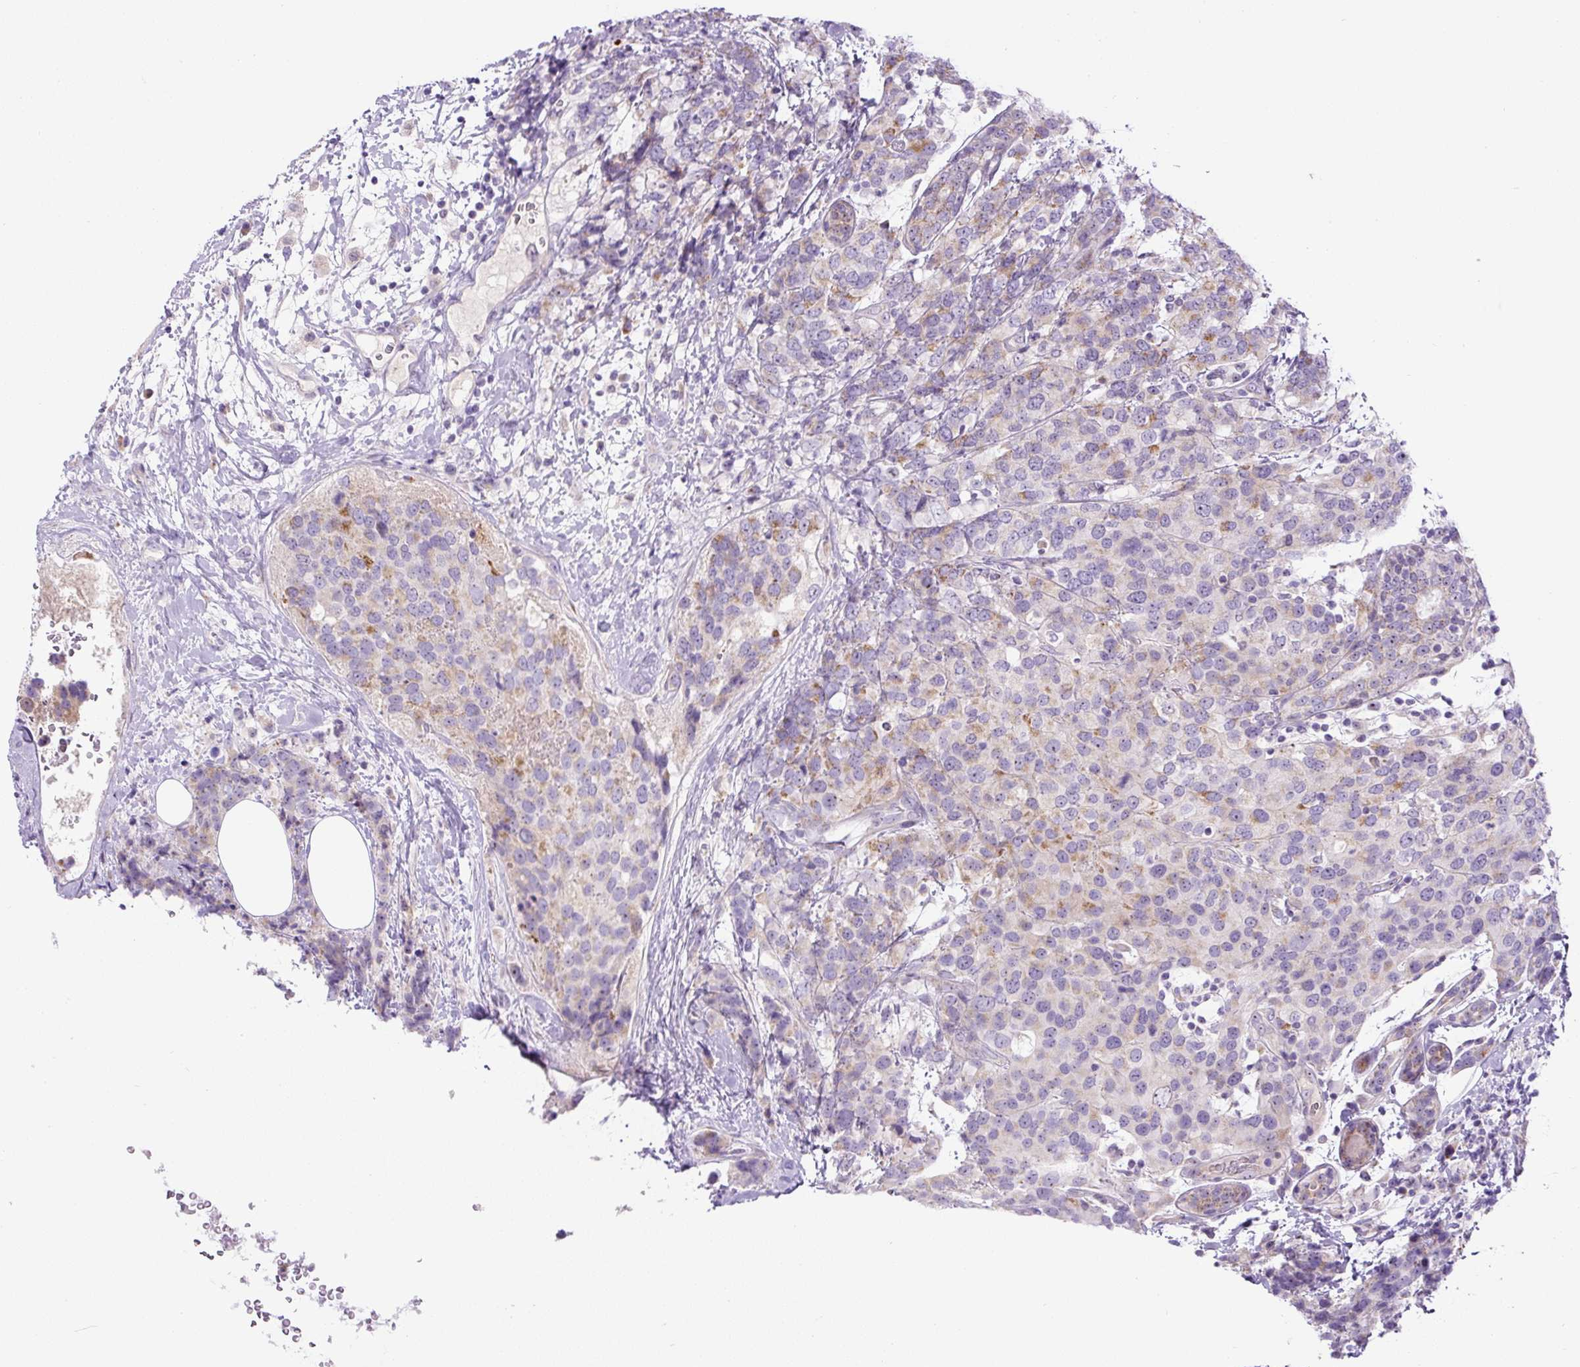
{"staining": {"intensity": "moderate", "quantity": "25%-75%", "location": "cytoplasmic/membranous"}, "tissue": "breast cancer", "cell_type": "Tumor cells", "image_type": "cancer", "snomed": [{"axis": "morphology", "description": "Lobular carcinoma"}, {"axis": "topography", "description": "Breast"}], "caption": "Protein analysis of breast cancer (lobular carcinoma) tissue reveals moderate cytoplasmic/membranous expression in about 25%-75% of tumor cells. (IHC, brightfield microscopy, high magnification).", "gene": "ZNF596", "patient": {"sex": "female", "age": 59}}